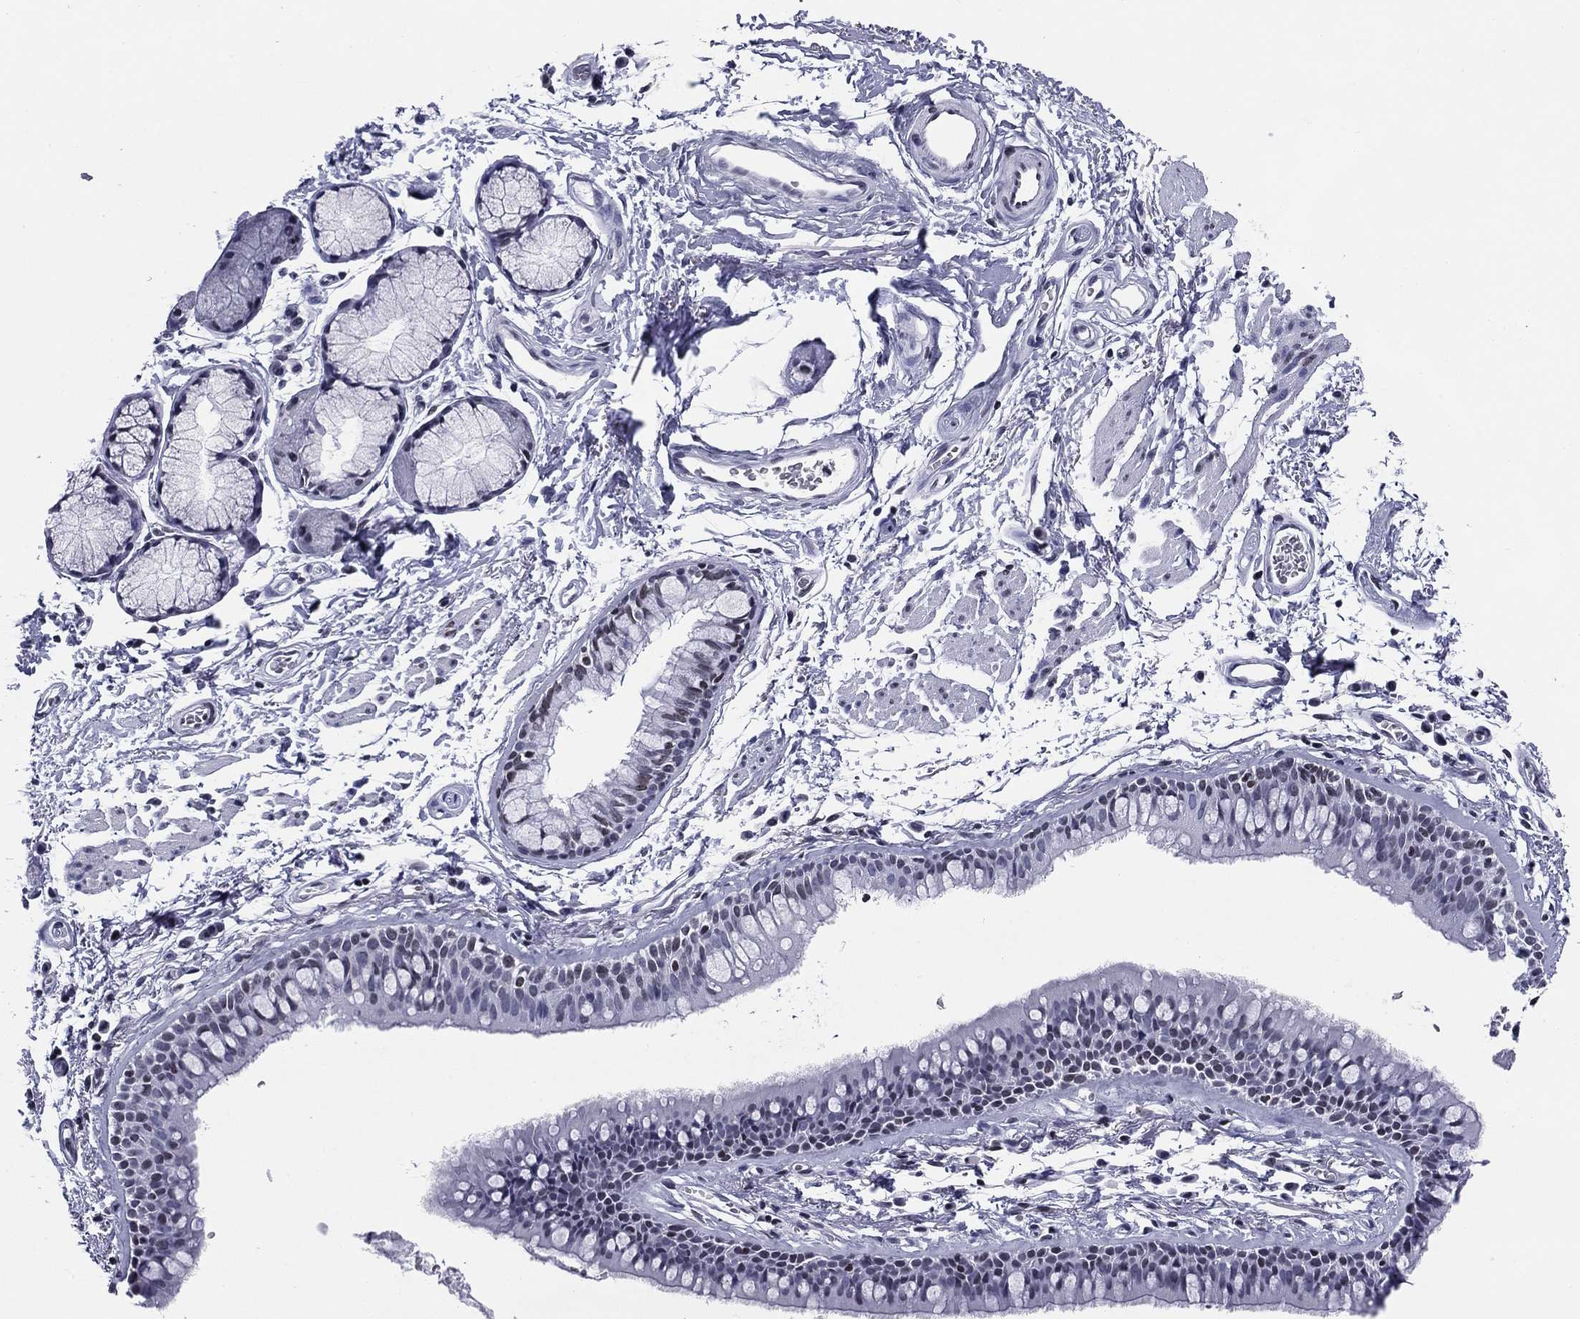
{"staining": {"intensity": "negative", "quantity": "none", "location": "none"}, "tissue": "soft tissue", "cell_type": "Chondrocytes", "image_type": "normal", "snomed": [{"axis": "morphology", "description": "Normal tissue, NOS"}, {"axis": "topography", "description": "Cartilage tissue"}, {"axis": "topography", "description": "Bronchus"}], "caption": "An image of human soft tissue is negative for staining in chondrocytes. (Brightfield microscopy of DAB immunohistochemistry at high magnification).", "gene": "CCDC144A", "patient": {"sex": "female", "age": 79}}